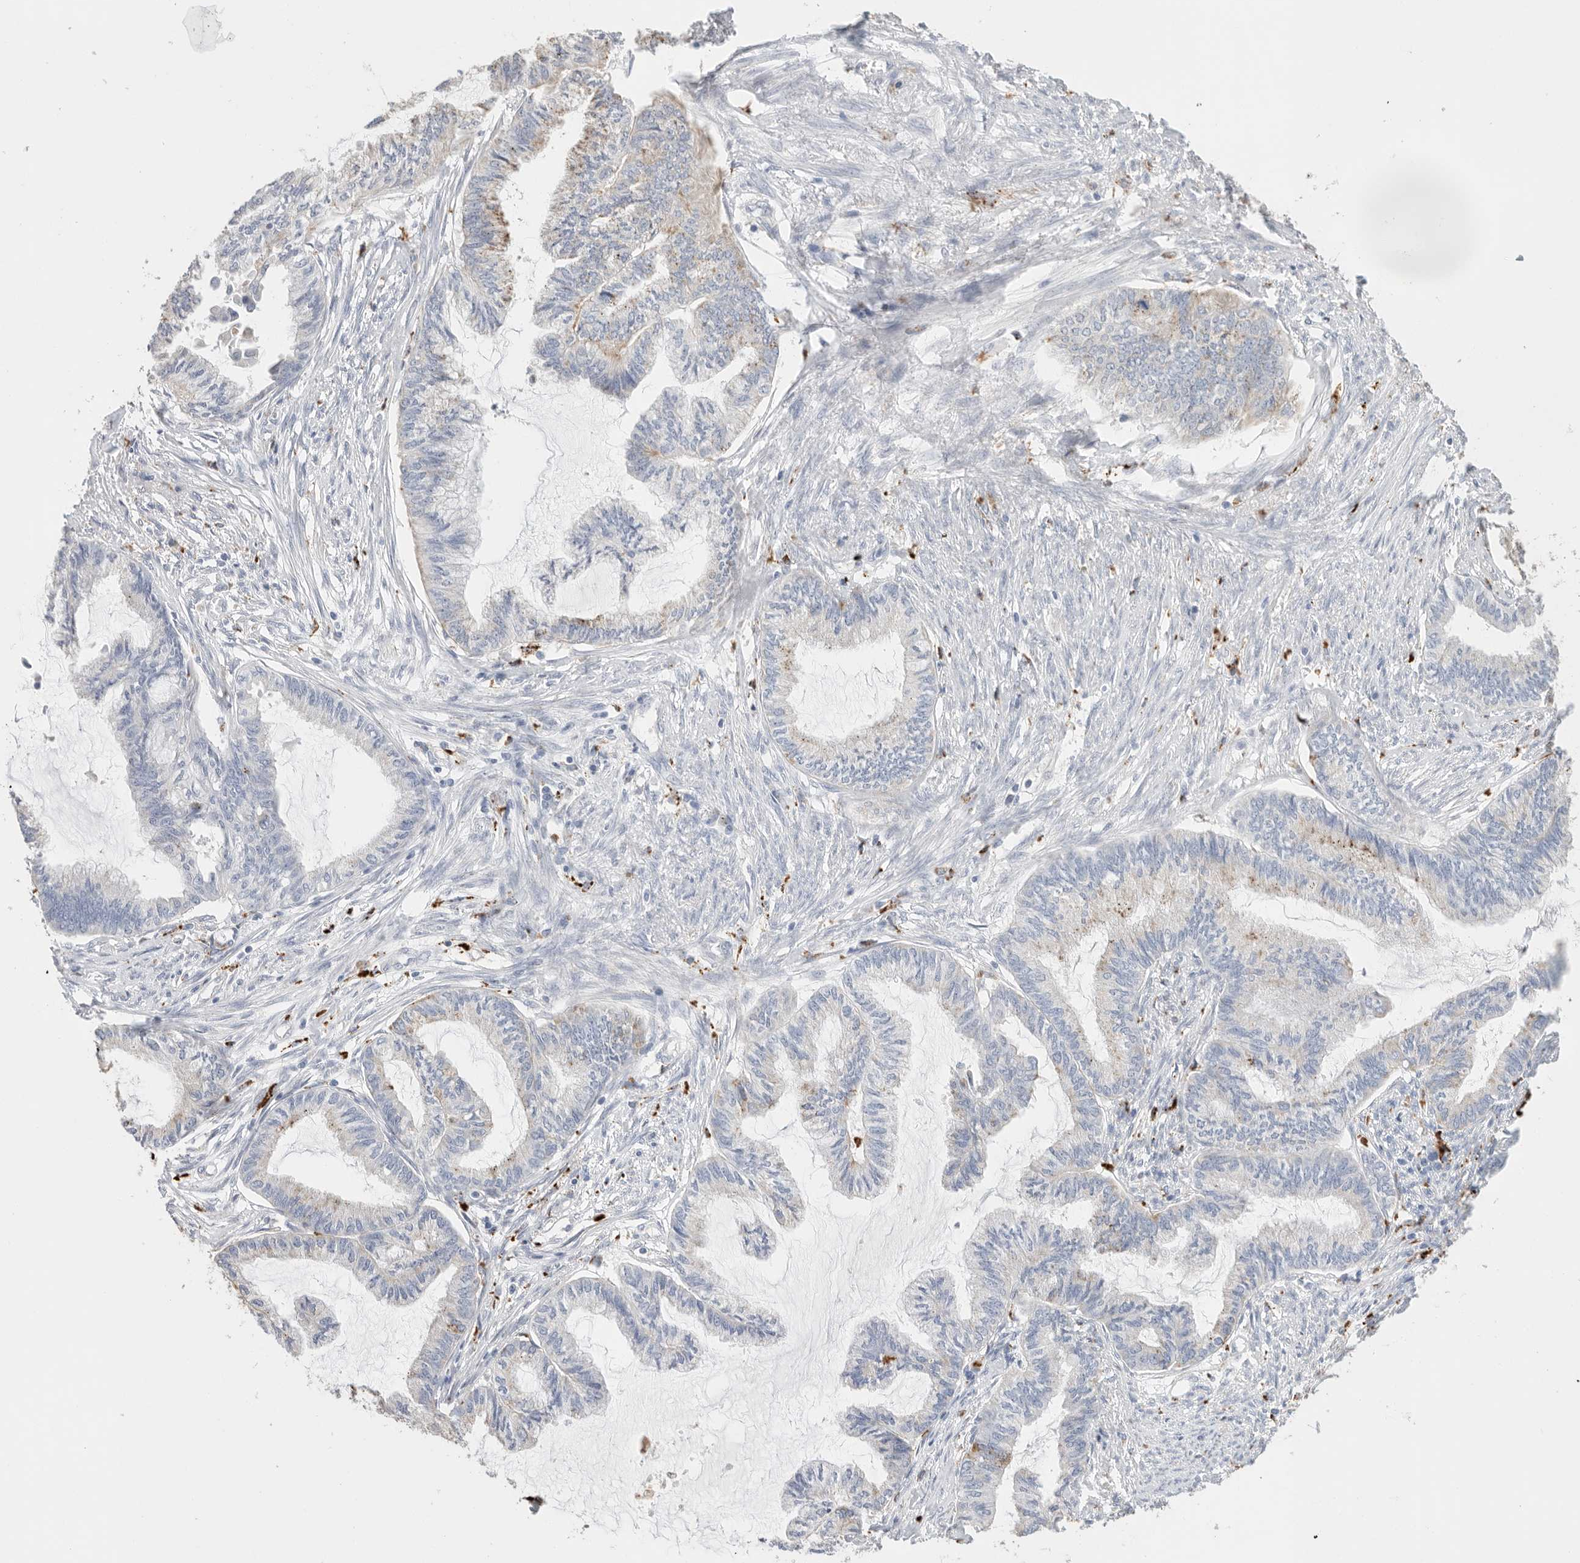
{"staining": {"intensity": "negative", "quantity": "none", "location": "none"}, "tissue": "endometrial cancer", "cell_type": "Tumor cells", "image_type": "cancer", "snomed": [{"axis": "morphology", "description": "Adenocarcinoma, NOS"}, {"axis": "topography", "description": "Endometrium"}], "caption": "Tumor cells show no significant protein positivity in endometrial cancer (adenocarcinoma).", "gene": "GGH", "patient": {"sex": "female", "age": 86}}